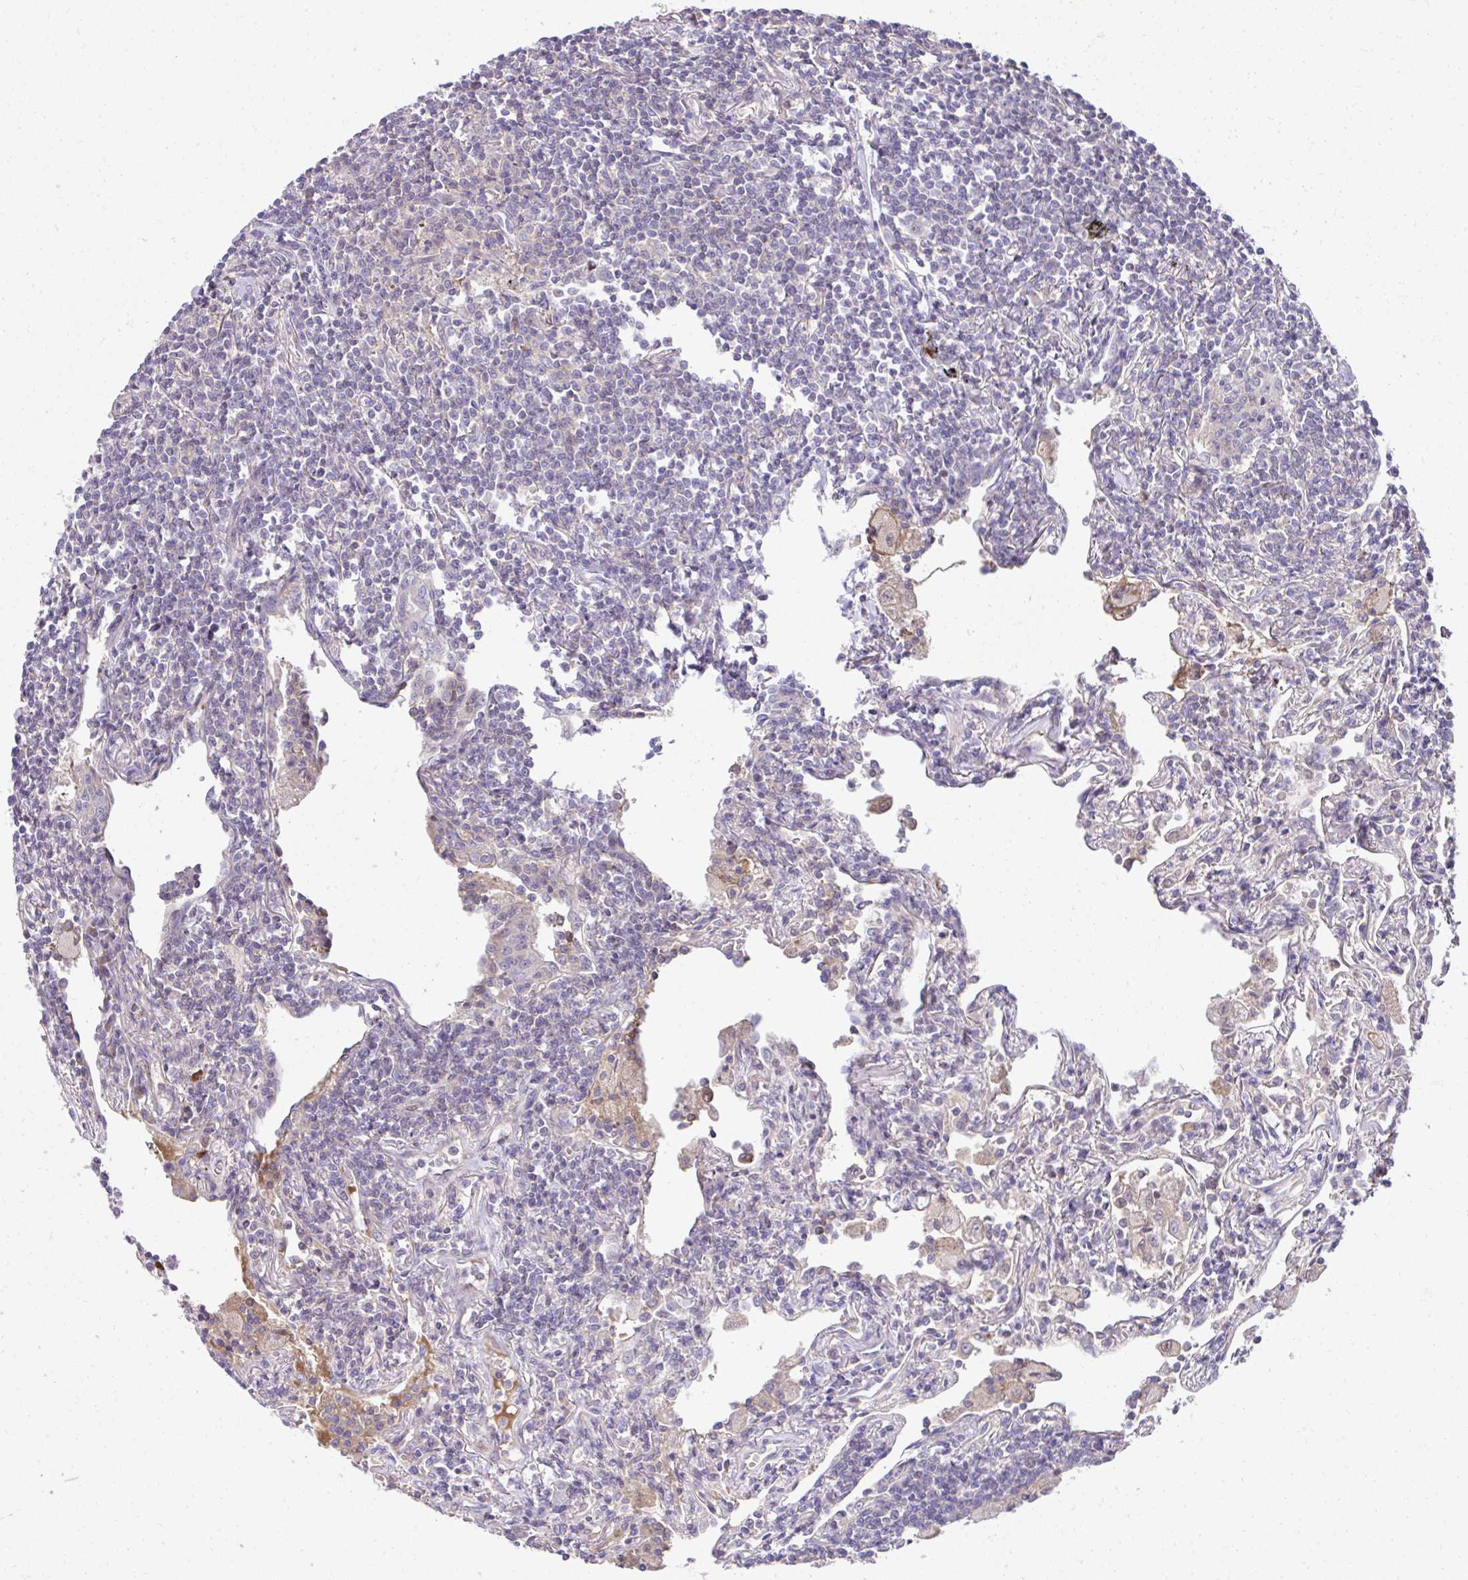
{"staining": {"intensity": "negative", "quantity": "none", "location": "none"}, "tissue": "lymphoma", "cell_type": "Tumor cells", "image_type": "cancer", "snomed": [{"axis": "morphology", "description": "Malignant lymphoma, non-Hodgkin's type, Low grade"}, {"axis": "topography", "description": "Lung"}], "caption": "Image shows no protein staining in tumor cells of malignant lymphoma, non-Hodgkin's type (low-grade) tissue. The staining is performed using DAB (3,3'-diaminobenzidine) brown chromogen with nuclei counter-stained in using hematoxylin.", "gene": "CCDC85C", "patient": {"sex": "female", "age": 71}}